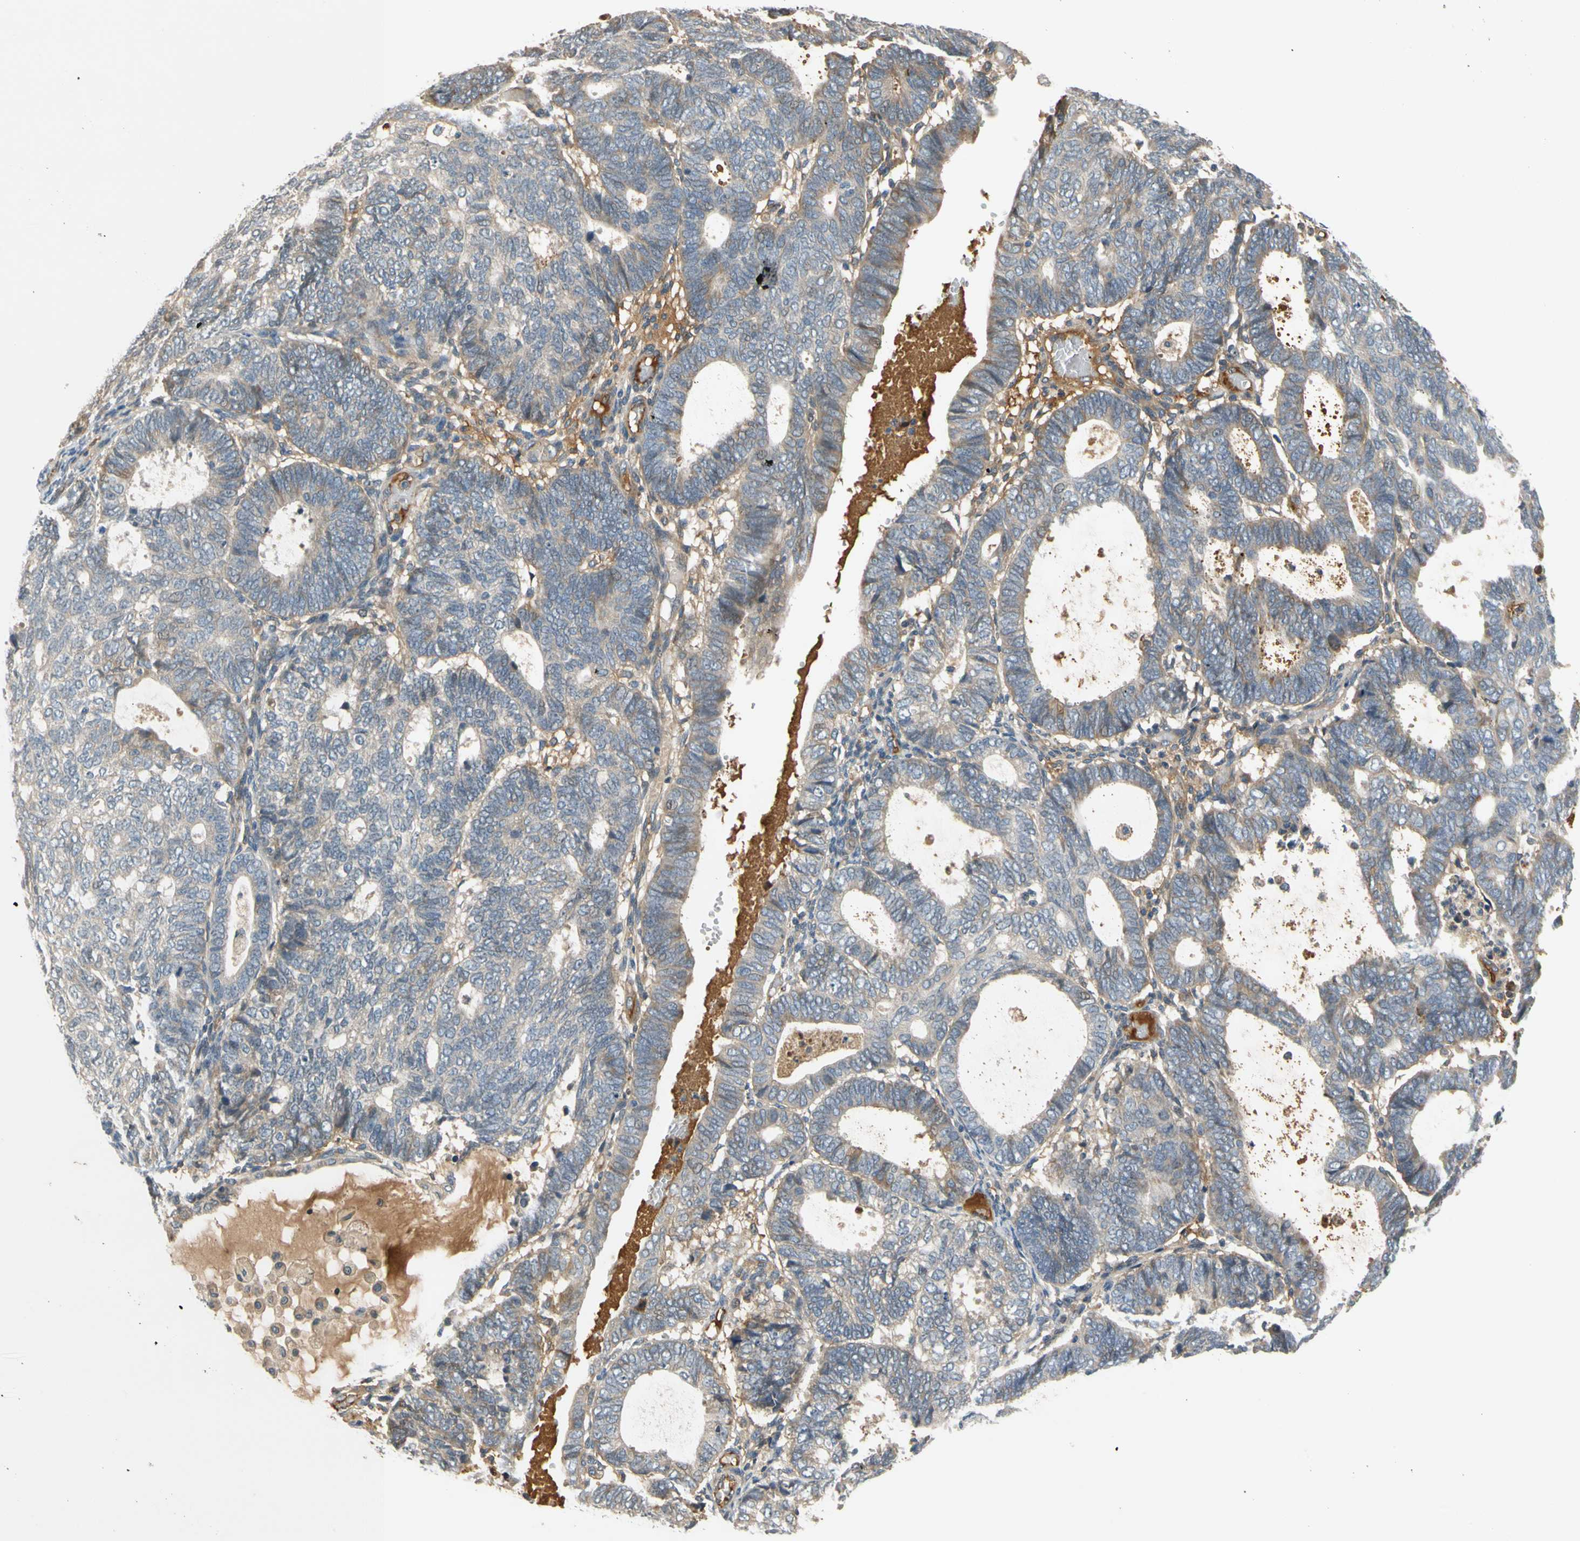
{"staining": {"intensity": "weak", "quantity": ">75%", "location": "cytoplasmic/membranous"}, "tissue": "endometrial cancer", "cell_type": "Tumor cells", "image_type": "cancer", "snomed": [{"axis": "morphology", "description": "Adenocarcinoma, NOS"}, {"axis": "topography", "description": "Uterus"}], "caption": "Human endometrial adenocarcinoma stained with a brown dye demonstrates weak cytoplasmic/membranous positive expression in approximately >75% of tumor cells.", "gene": "C4A", "patient": {"sex": "female", "age": 60}}